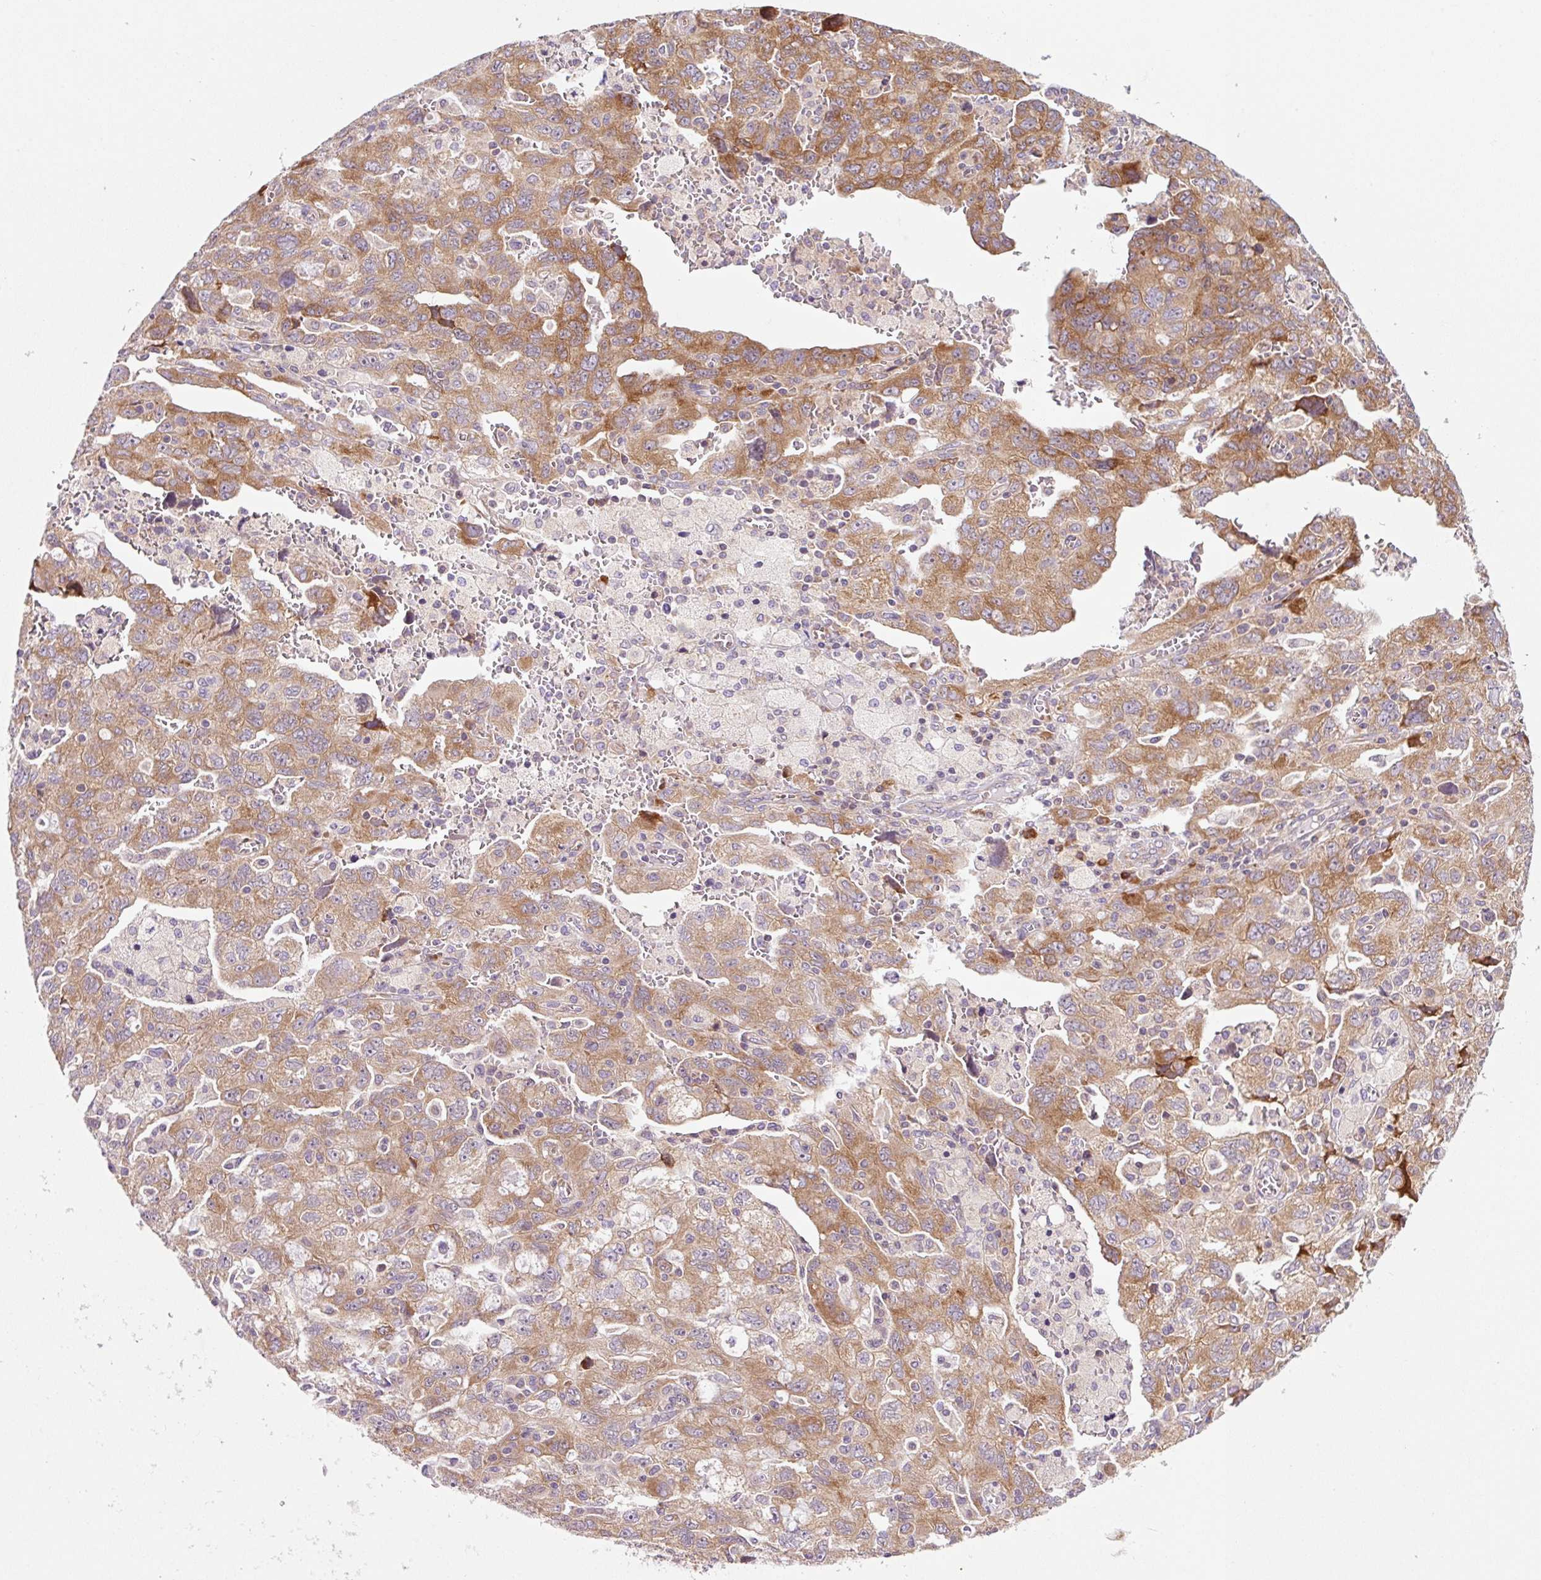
{"staining": {"intensity": "moderate", "quantity": ">75%", "location": "cytoplasmic/membranous"}, "tissue": "ovarian cancer", "cell_type": "Tumor cells", "image_type": "cancer", "snomed": [{"axis": "morphology", "description": "Carcinoma, NOS"}, {"axis": "morphology", "description": "Cystadenocarcinoma, serous, NOS"}, {"axis": "topography", "description": "Ovary"}], "caption": "A brown stain shows moderate cytoplasmic/membranous expression of a protein in human ovarian cancer tumor cells.", "gene": "RPL41", "patient": {"sex": "female", "age": 69}}